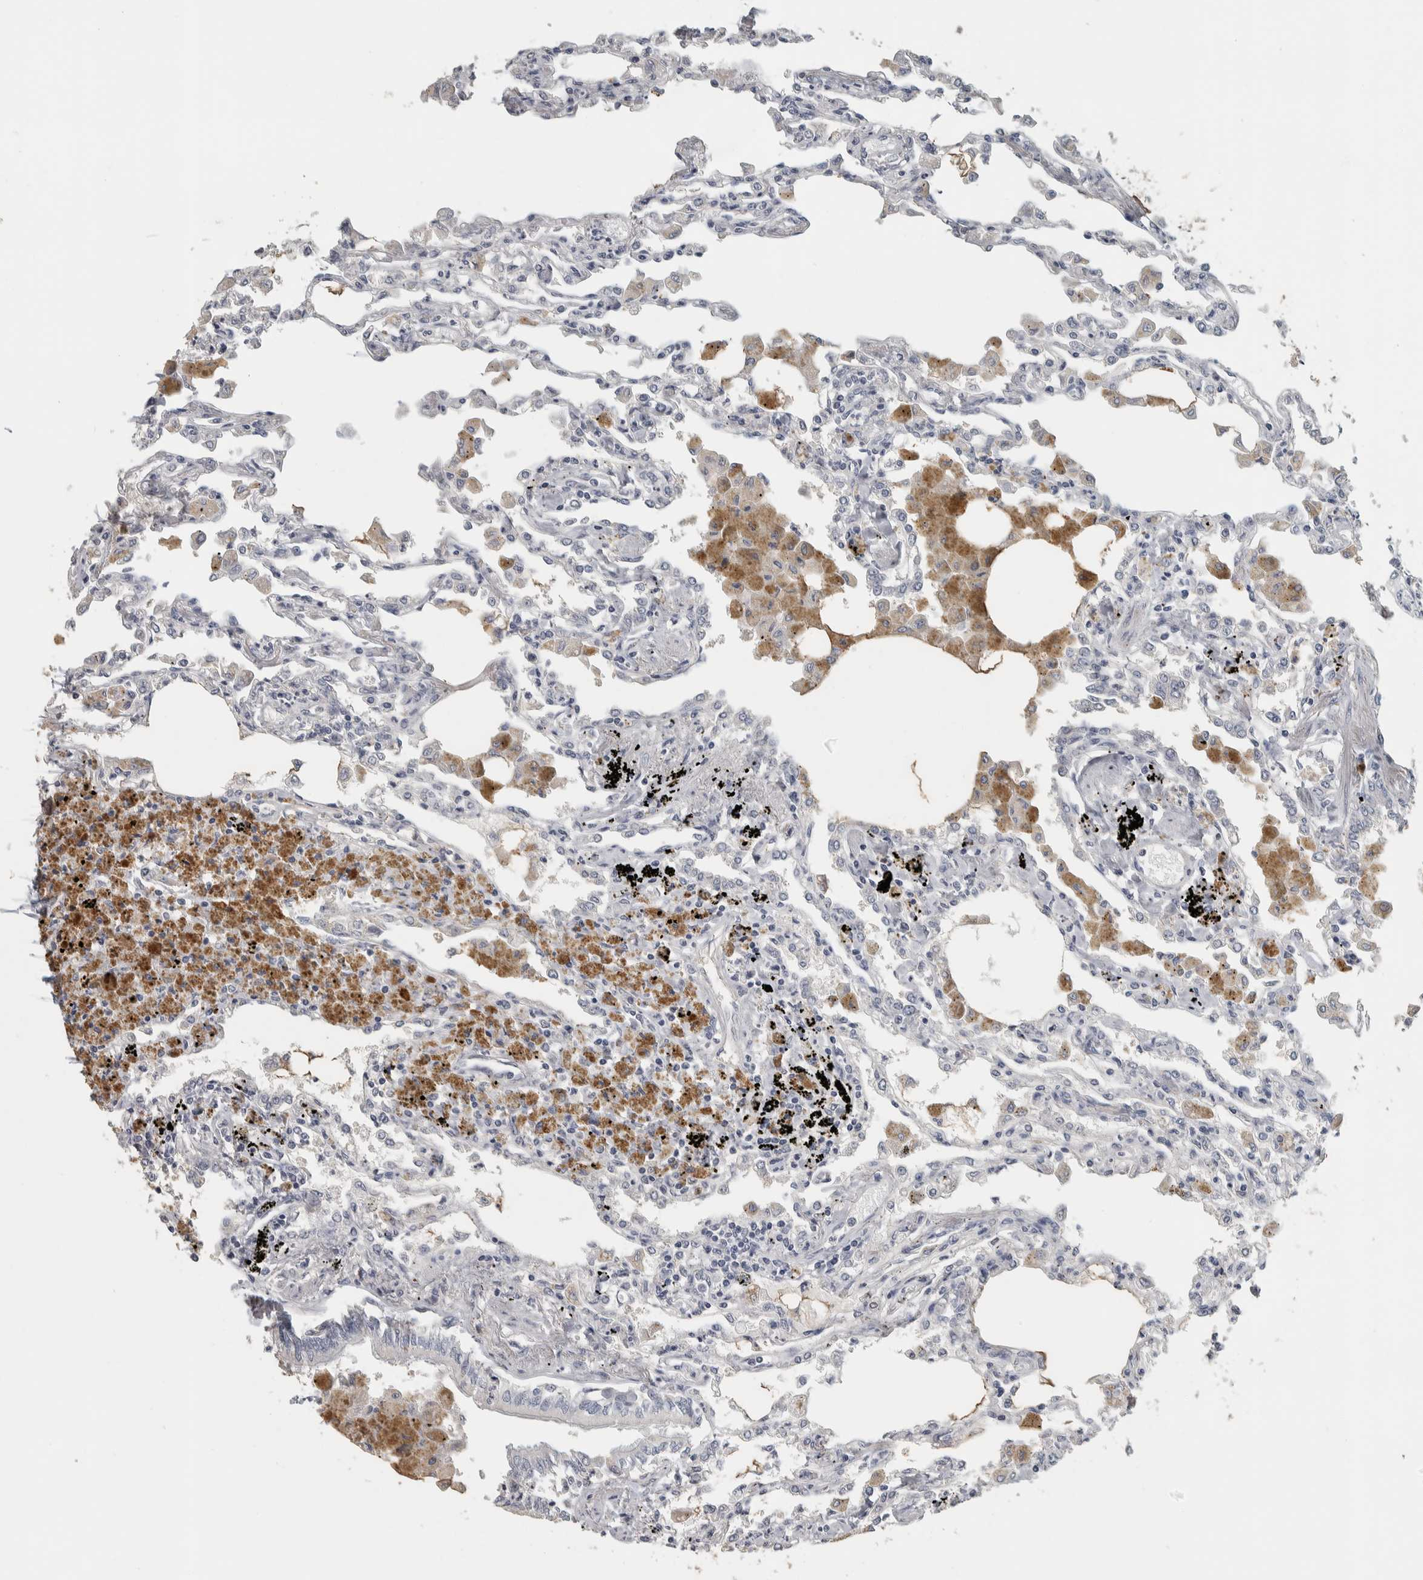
{"staining": {"intensity": "negative", "quantity": "none", "location": "none"}, "tissue": "lung", "cell_type": "Alveolar cells", "image_type": "normal", "snomed": [{"axis": "morphology", "description": "Normal tissue, NOS"}, {"axis": "topography", "description": "Bronchus"}, {"axis": "topography", "description": "Lung"}], "caption": "Immunohistochemistry (IHC) micrograph of benign lung: human lung stained with DAB reveals no significant protein staining in alveolar cells.", "gene": "DCAF10", "patient": {"sex": "female", "age": 49}}